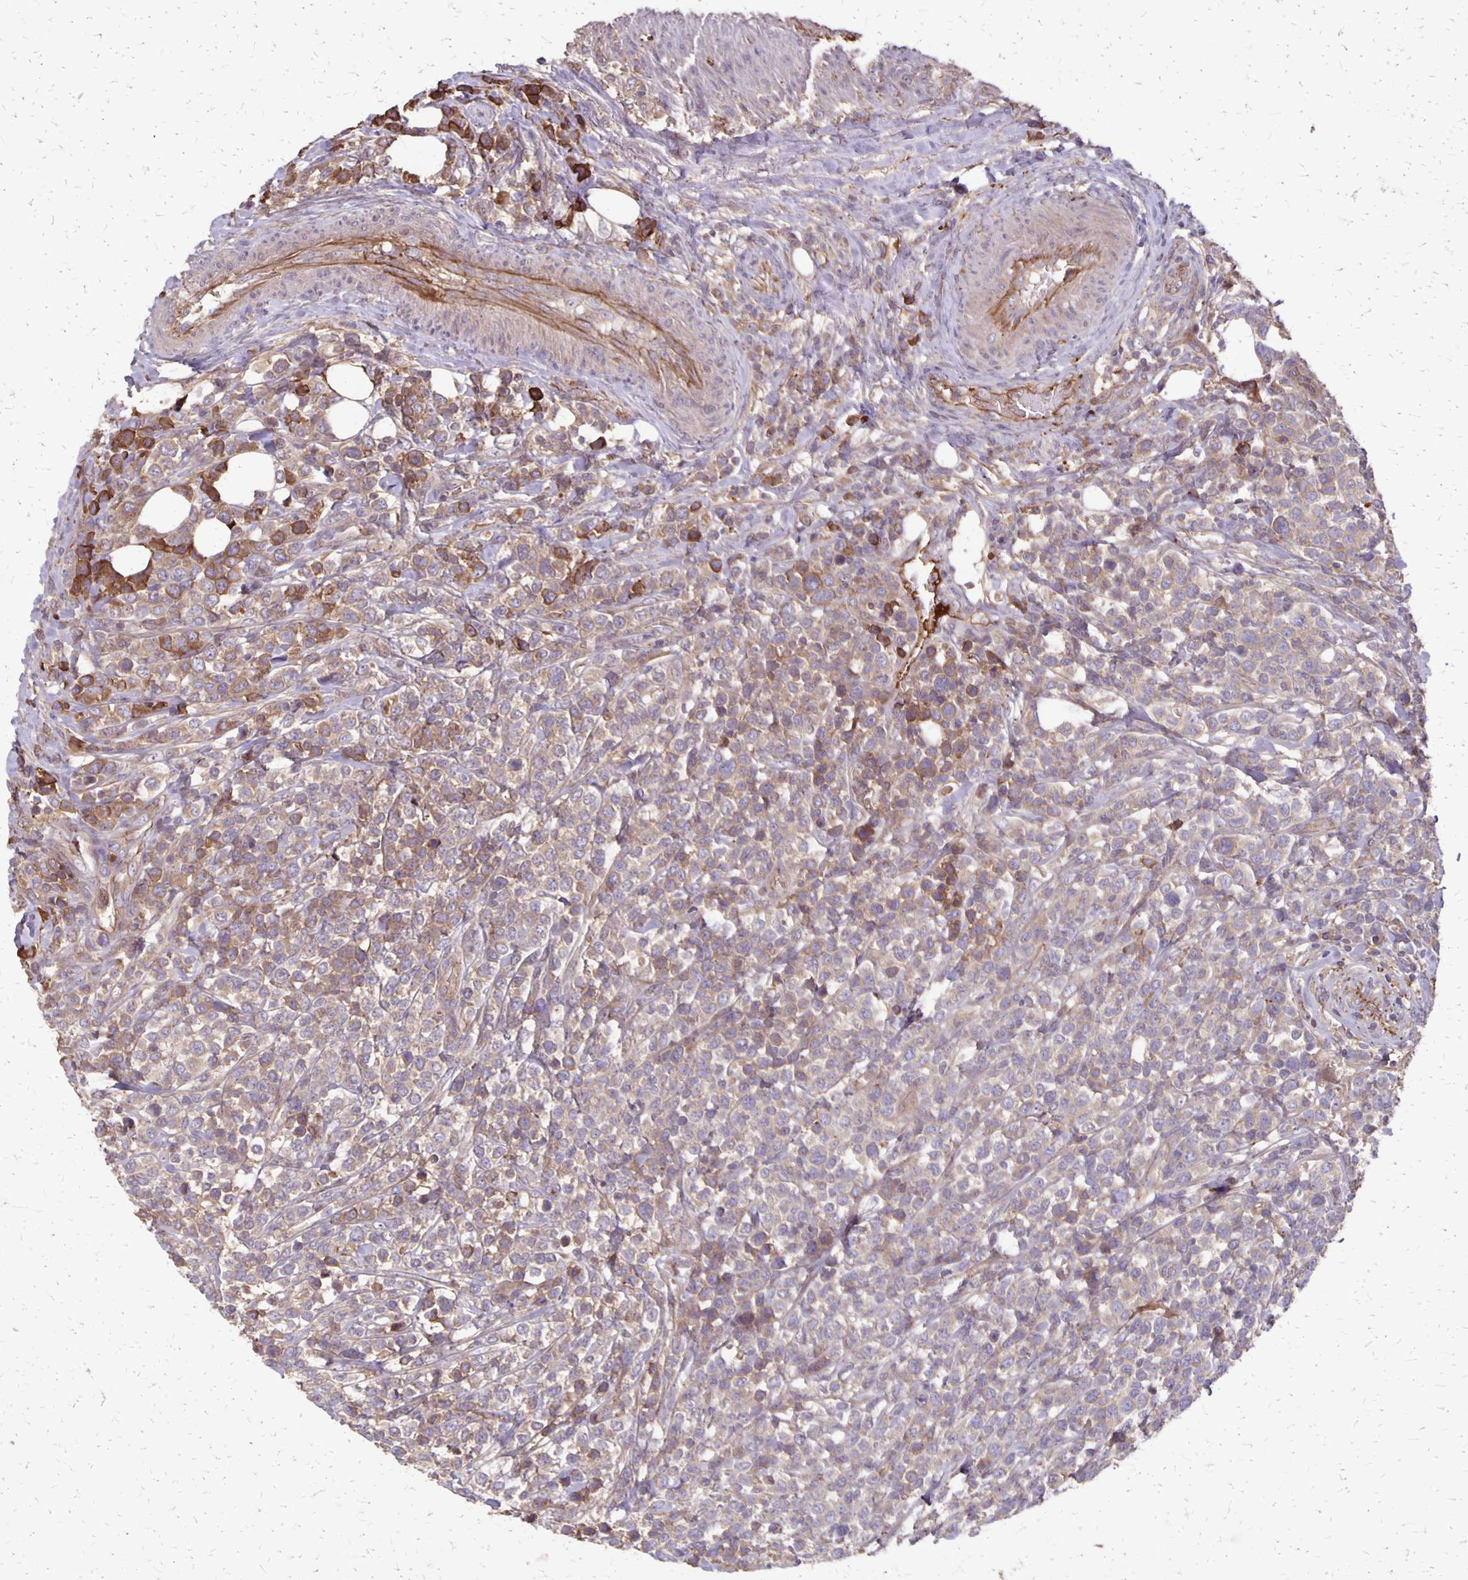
{"staining": {"intensity": "moderate", "quantity": "<25%", "location": "cytoplasmic/membranous"}, "tissue": "lymphoma", "cell_type": "Tumor cells", "image_type": "cancer", "snomed": [{"axis": "morphology", "description": "Malignant lymphoma, non-Hodgkin's type, High grade"}, {"axis": "topography", "description": "Soft tissue"}], "caption": "Human lymphoma stained with a brown dye demonstrates moderate cytoplasmic/membranous positive staining in approximately <25% of tumor cells.", "gene": "PROM2", "patient": {"sex": "female", "age": 56}}